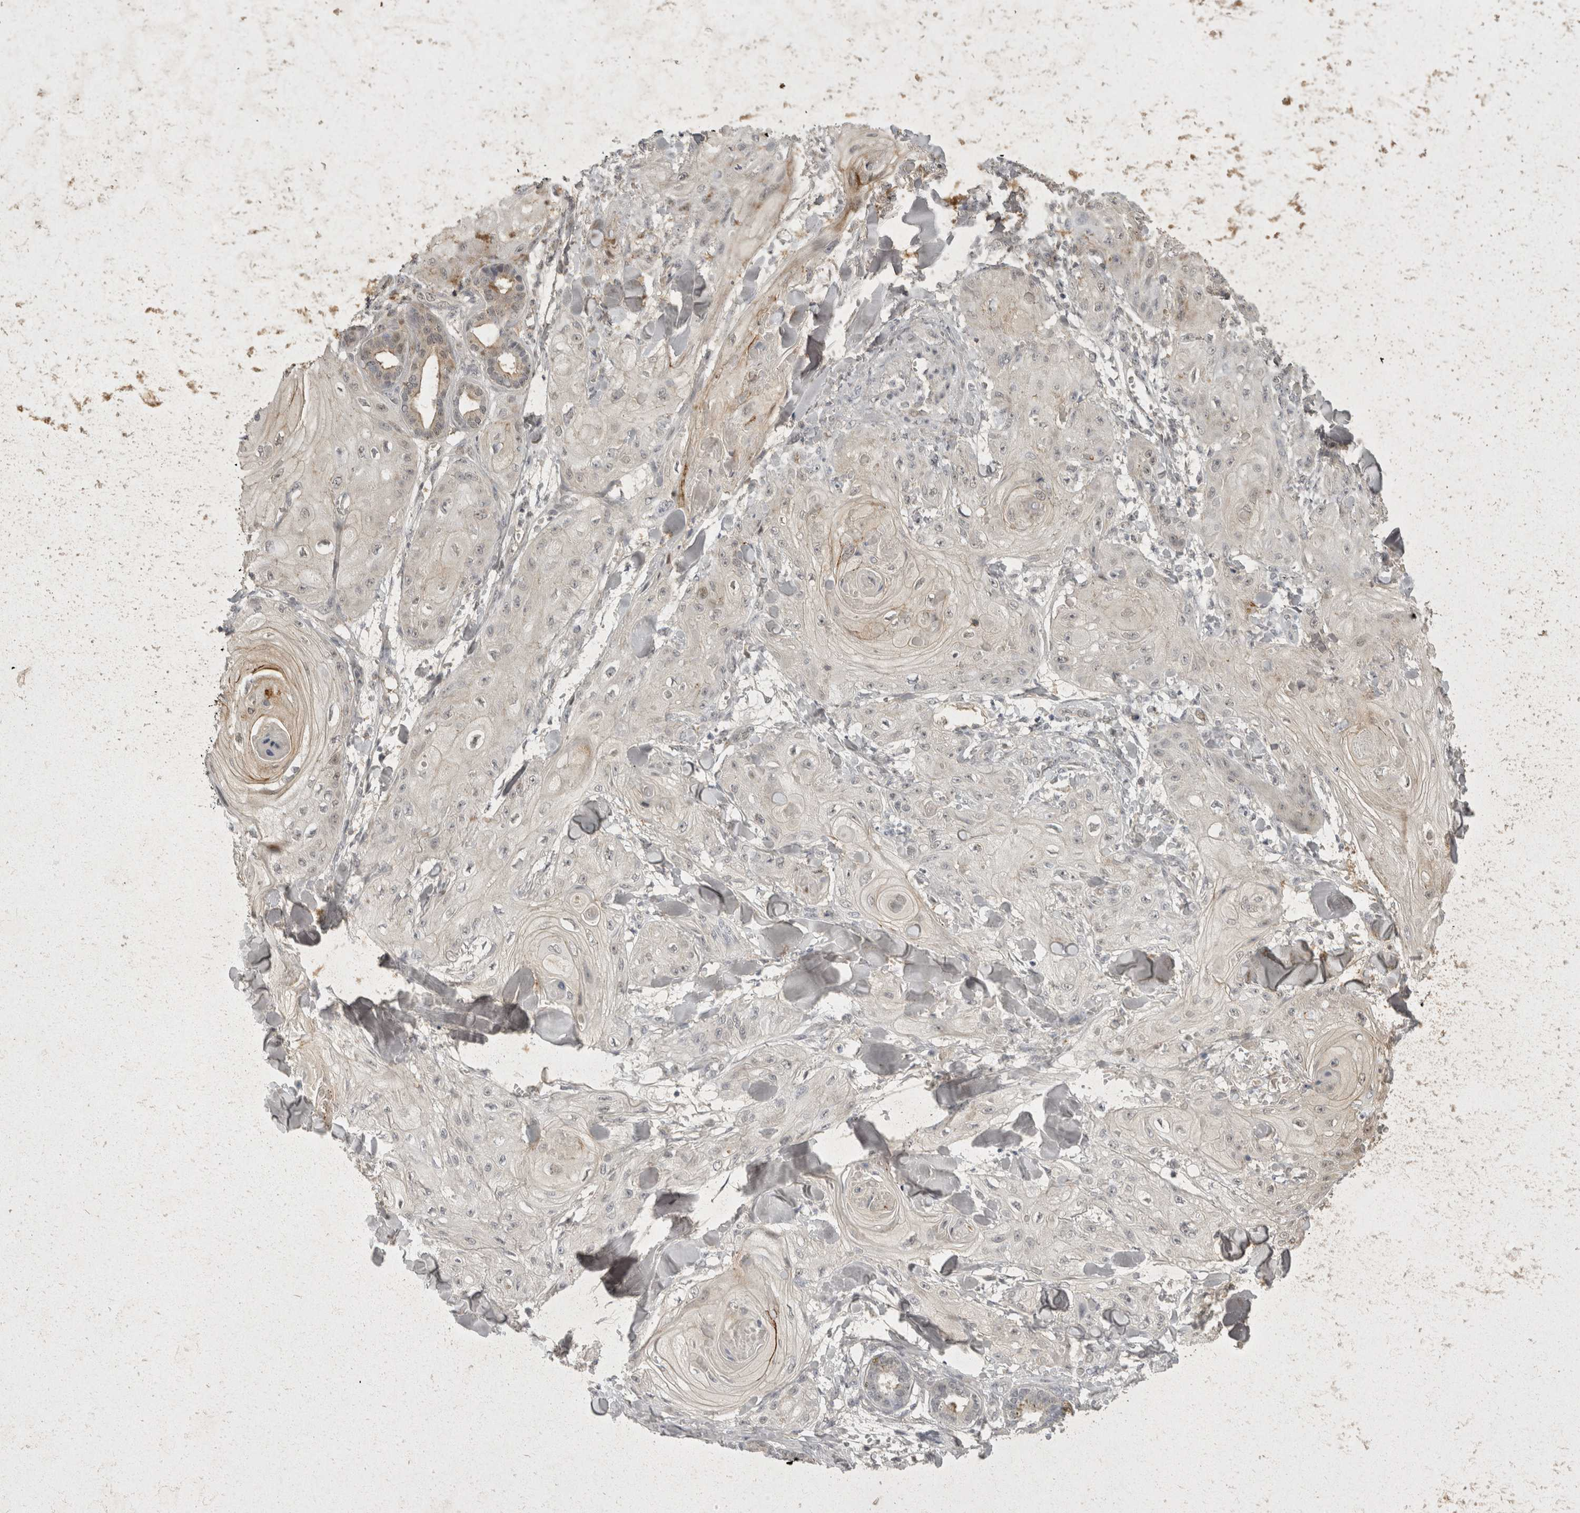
{"staining": {"intensity": "negative", "quantity": "none", "location": "none"}, "tissue": "skin cancer", "cell_type": "Tumor cells", "image_type": "cancer", "snomed": [{"axis": "morphology", "description": "Squamous cell carcinoma, NOS"}, {"axis": "topography", "description": "Skin"}], "caption": "Protein analysis of skin squamous cell carcinoma exhibits no significant expression in tumor cells.", "gene": "TOM1L2", "patient": {"sex": "male", "age": 74}}